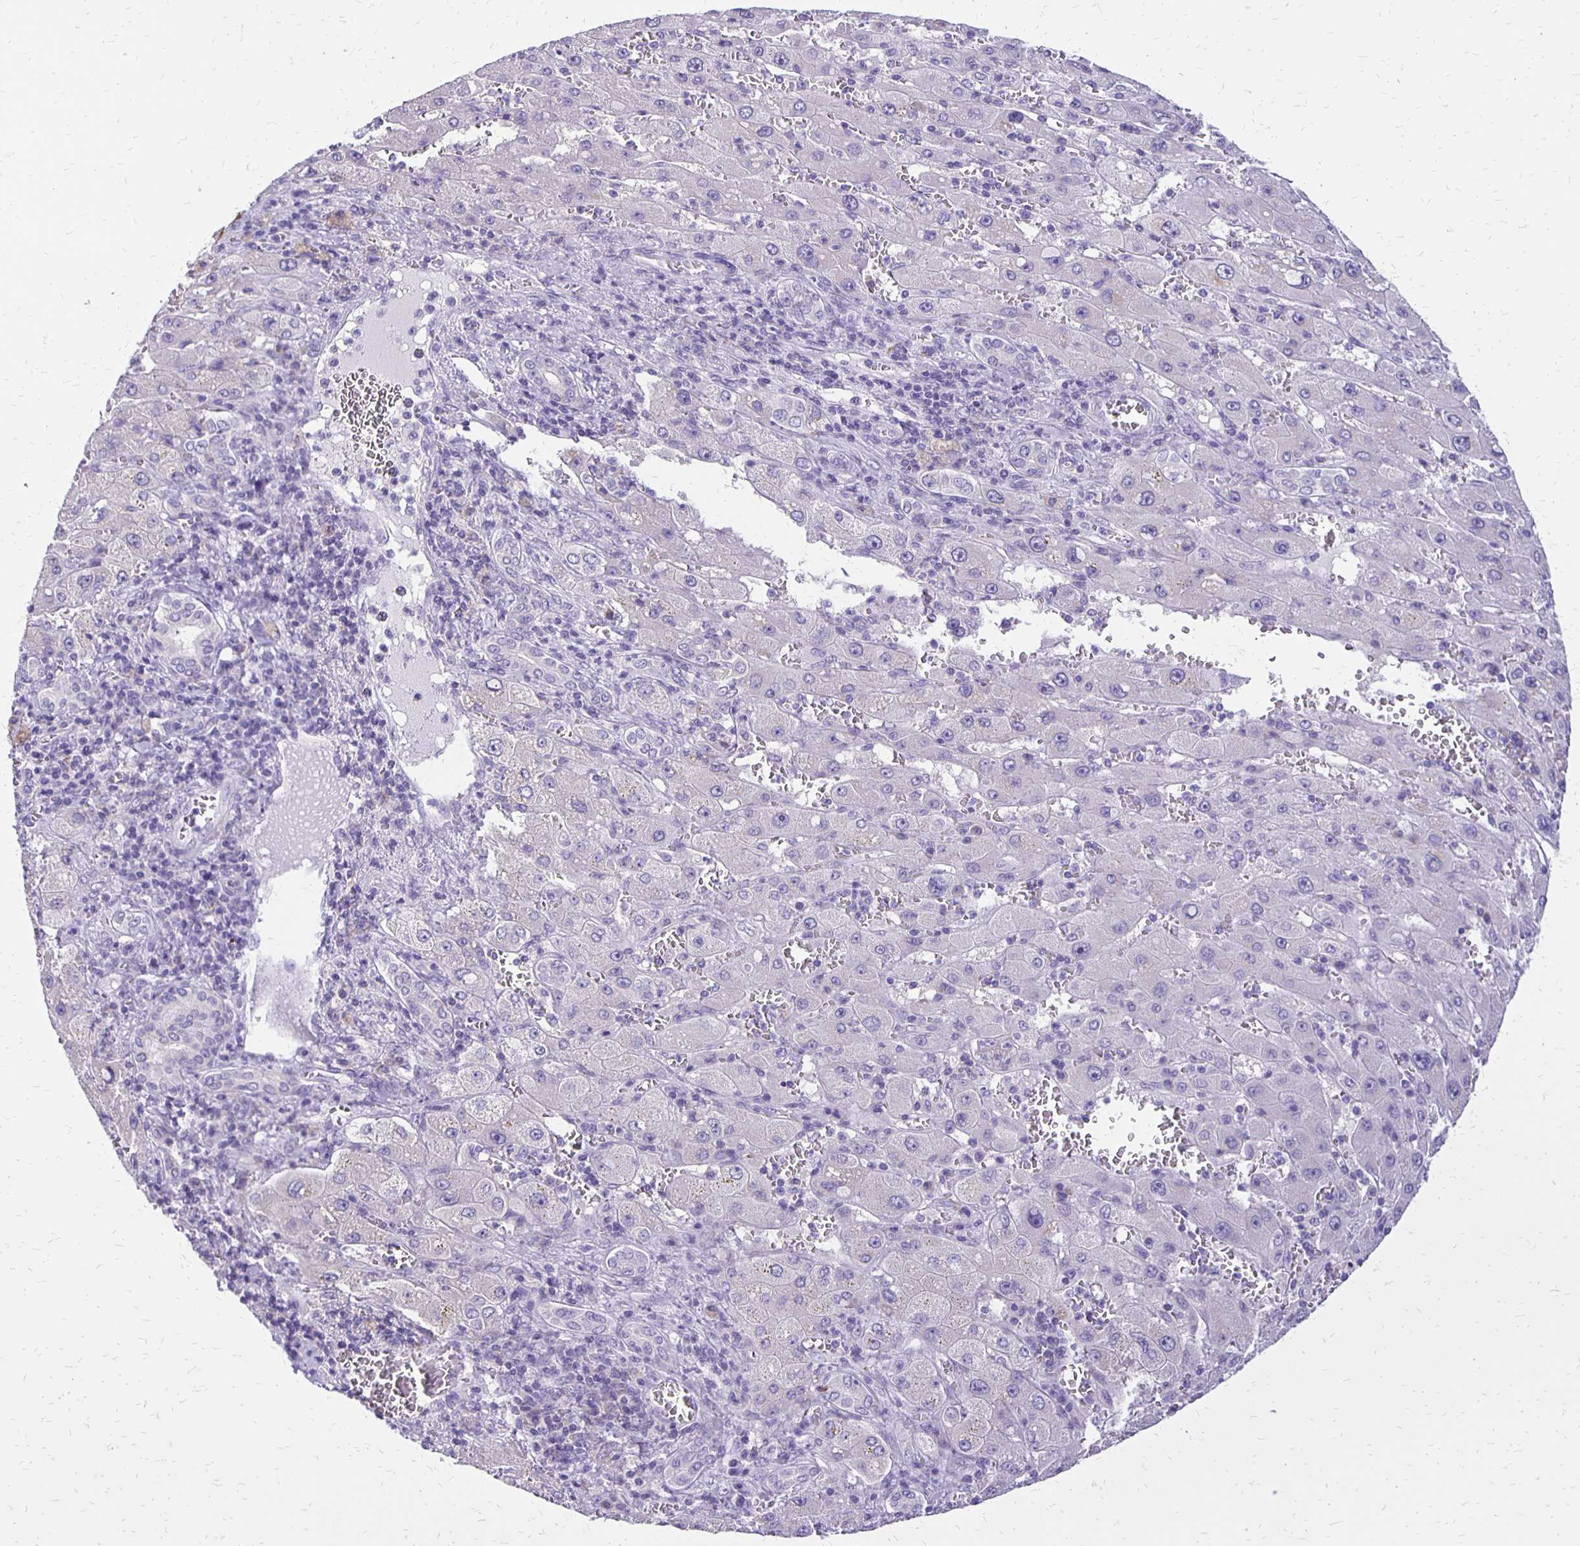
{"staining": {"intensity": "negative", "quantity": "none", "location": "none"}, "tissue": "liver cancer", "cell_type": "Tumor cells", "image_type": "cancer", "snomed": [{"axis": "morphology", "description": "Carcinoma, Hepatocellular, NOS"}, {"axis": "topography", "description": "Liver"}], "caption": "Immunohistochemistry histopathology image of human liver cancer (hepatocellular carcinoma) stained for a protein (brown), which exhibits no positivity in tumor cells. (DAB (3,3'-diaminobenzidine) IHC, high magnification).", "gene": "ANKRD45", "patient": {"sex": "female", "age": 73}}